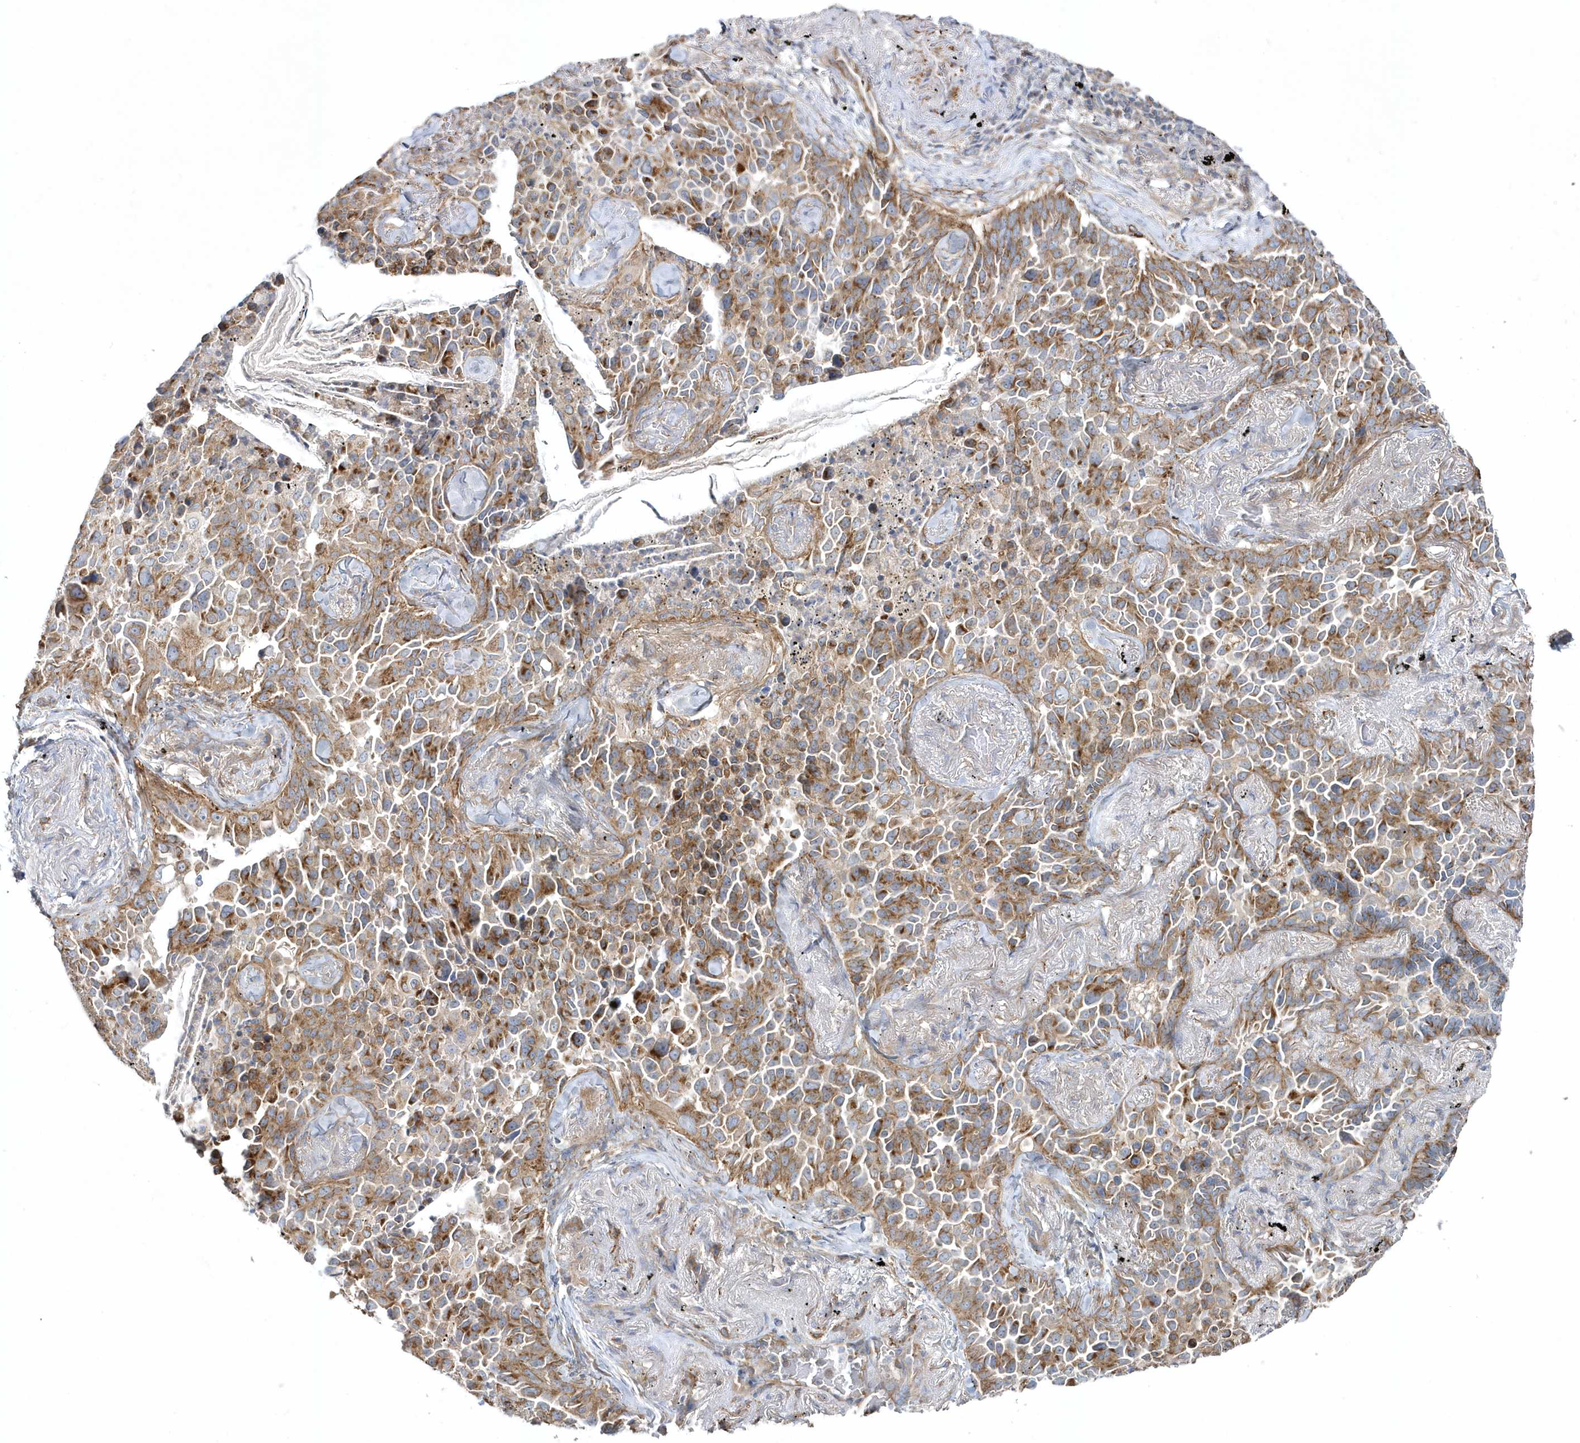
{"staining": {"intensity": "moderate", "quantity": ">75%", "location": "cytoplasmic/membranous"}, "tissue": "lung cancer", "cell_type": "Tumor cells", "image_type": "cancer", "snomed": [{"axis": "morphology", "description": "Adenocarcinoma, NOS"}, {"axis": "topography", "description": "Lung"}], "caption": "A medium amount of moderate cytoplasmic/membranous expression is identified in about >75% of tumor cells in lung cancer (adenocarcinoma) tissue.", "gene": "LEXM", "patient": {"sex": "female", "age": 67}}